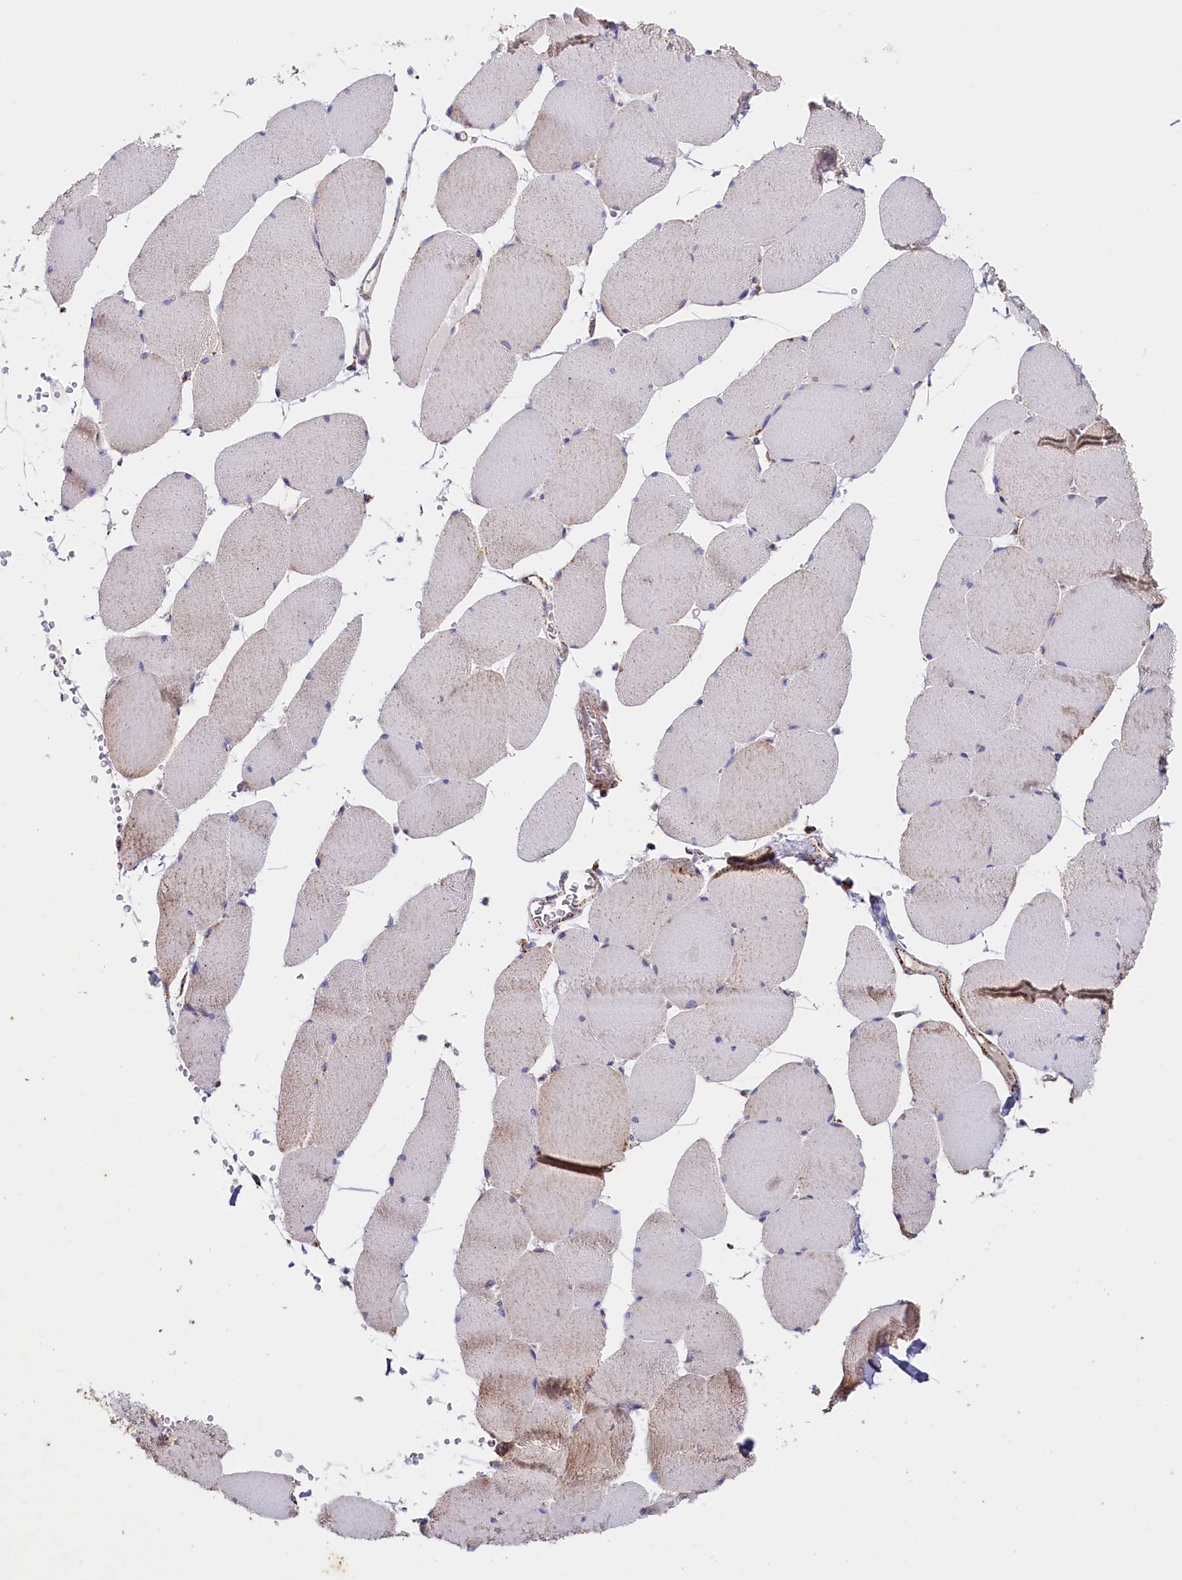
{"staining": {"intensity": "weak", "quantity": "25%-75%", "location": "cytoplasmic/membranous"}, "tissue": "skeletal muscle", "cell_type": "Myocytes", "image_type": "normal", "snomed": [{"axis": "morphology", "description": "Normal tissue, NOS"}, {"axis": "topography", "description": "Skeletal muscle"}, {"axis": "topography", "description": "Head-Neck"}], "caption": "Human skeletal muscle stained with a brown dye shows weak cytoplasmic/membranous positive staining in approximately 25%-75% of myocytes.", "gene": "AKTIP", "patient": {"sex": "male", "age": 66}}